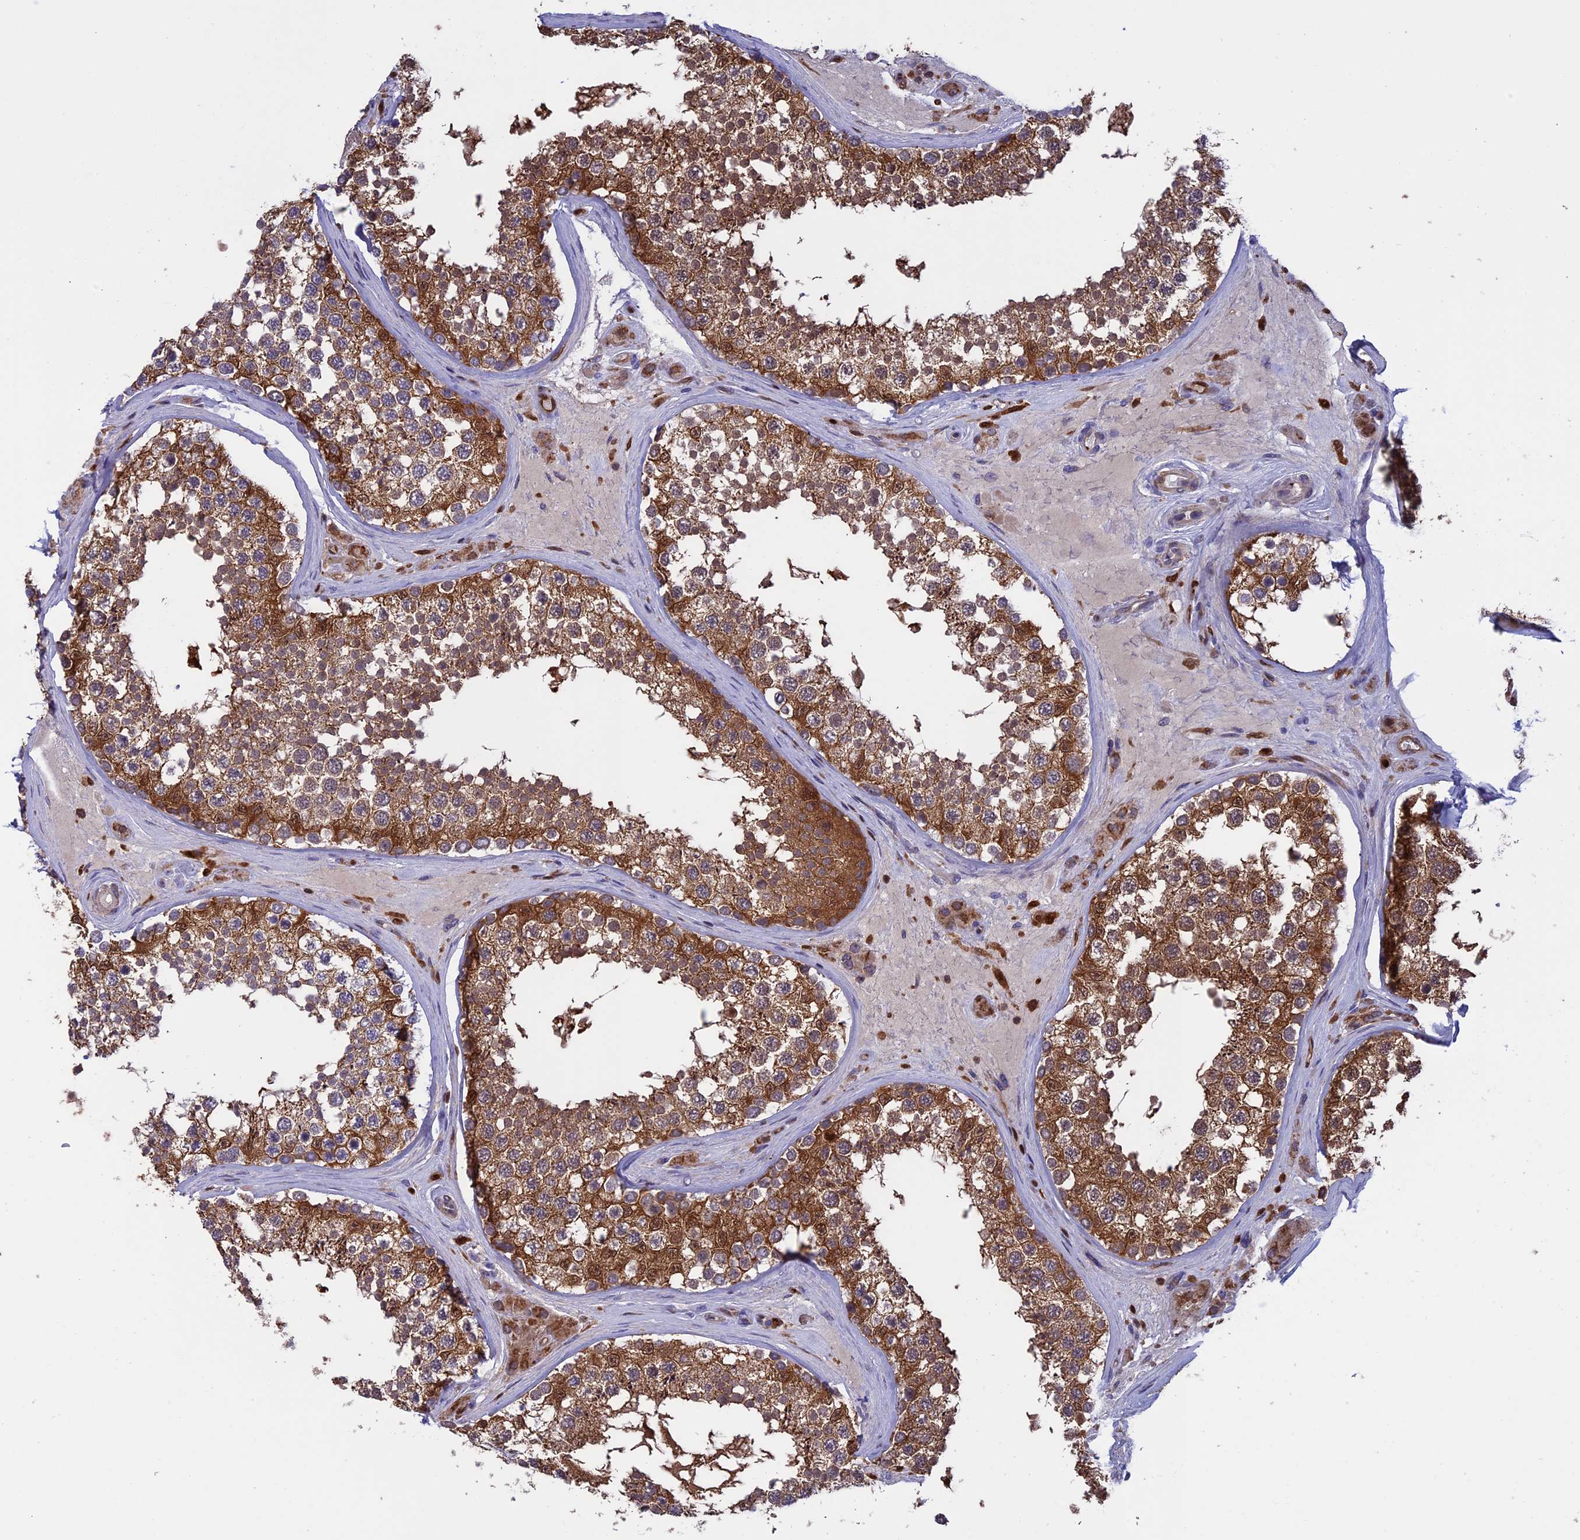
{"staining": {"intensity": "moderate", "quantity": ">75%", "location": "cytoplasmic/membranous"}, "tissue": "testis", "cell_type": "Cells in seminiferous ducts", "image_type": "normal", "snomed": [{"axis": "morphology", "description": "Normal tissue, NOS"}, {"axis": "topography", "description": "Testis"}], "caption": "The histopathology image shows a brown stain indicating the presence of a protein in the cytoplasmic/membranous of cells in seminiferous ducts in testis.", "gene": "ARHGAP18", "patient": {"sex": "male", "age": 46}}